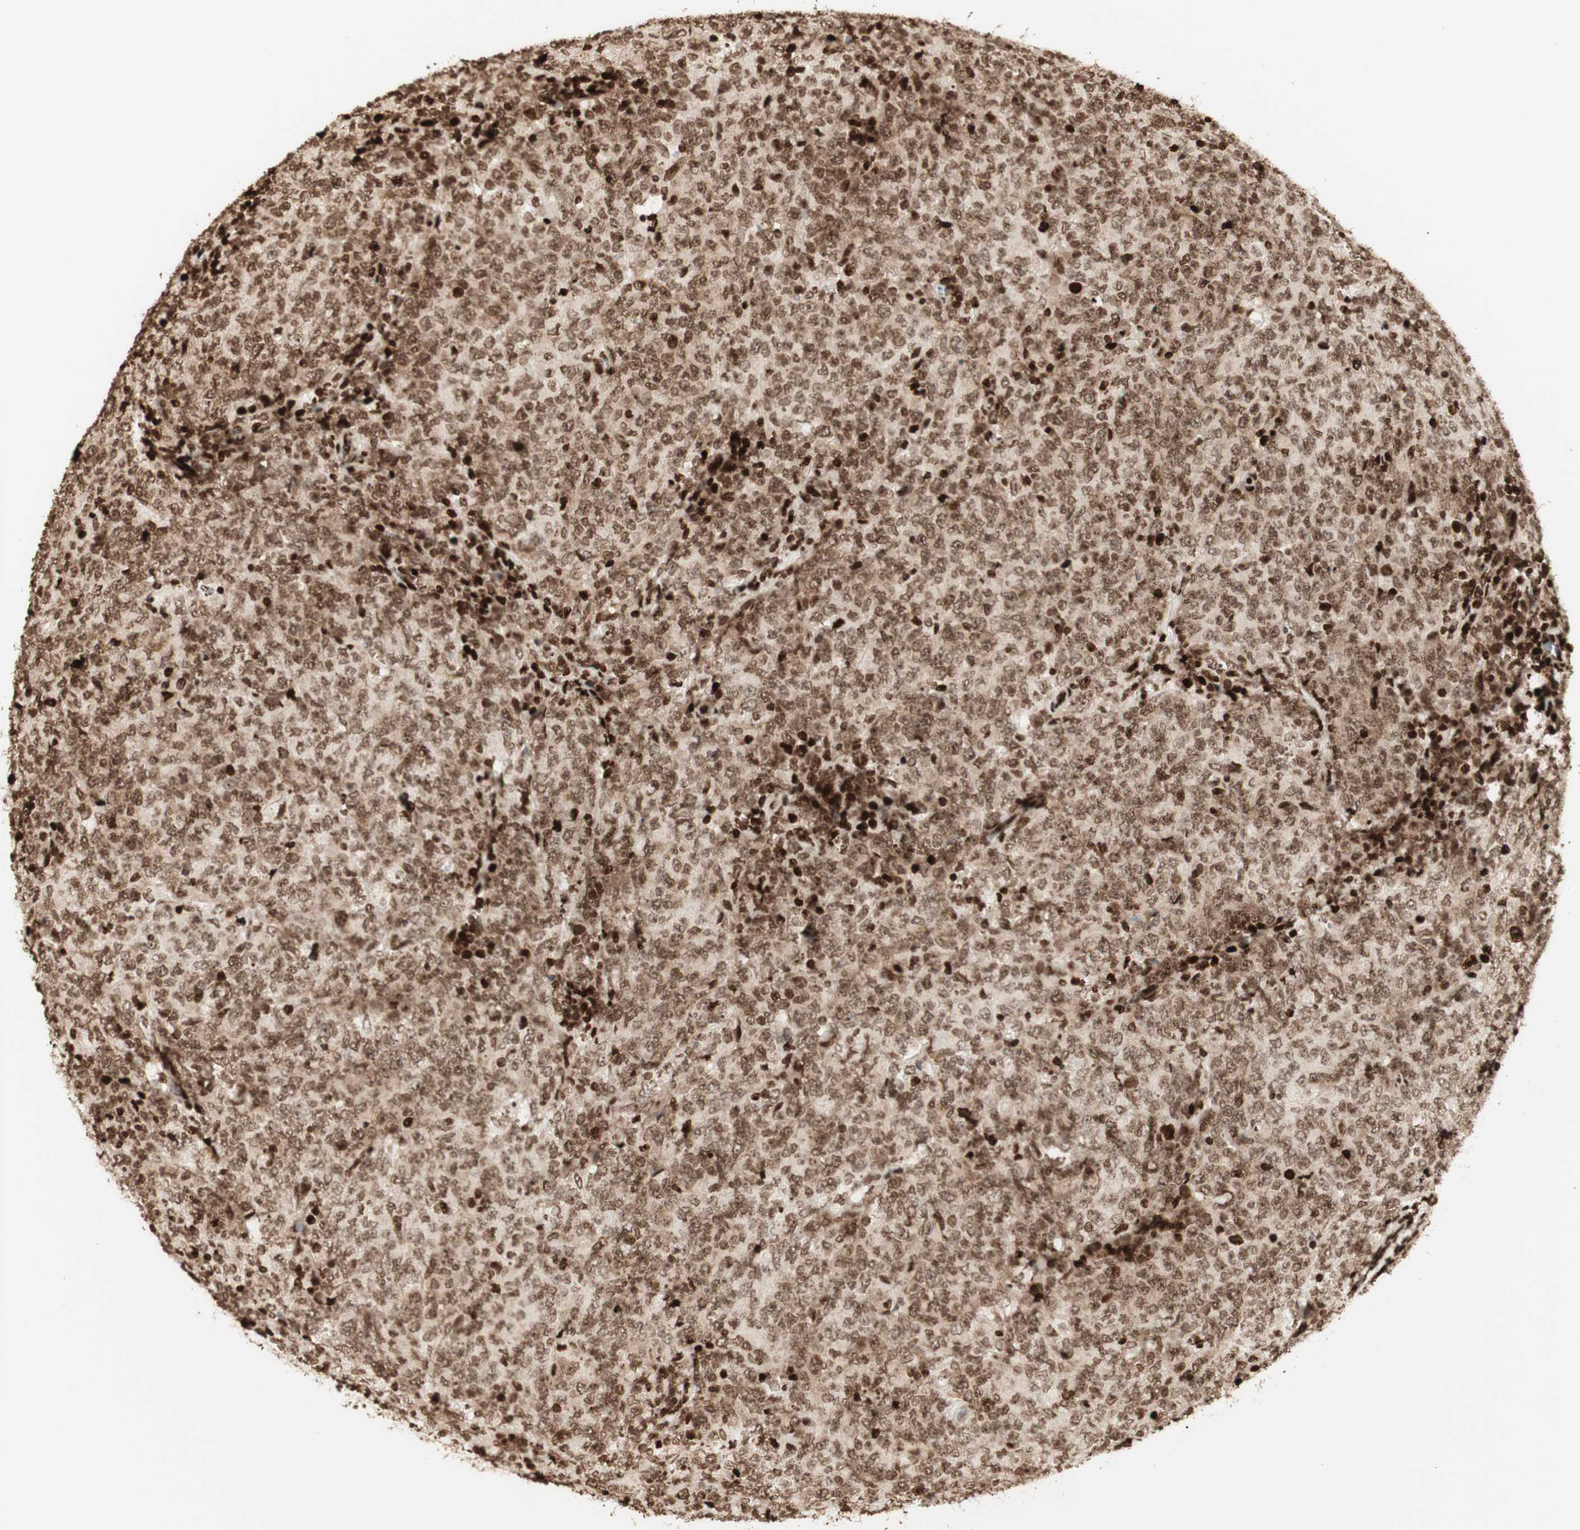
{"staining": {"intensity": "moderate", "quantity": ">75%", "location": "nuclear"}, "tissue": "lymphoma", "cell_type": "Tumor cells", "image_type": "cancer", "snomed": [{"axis": "morphology", "description": "Malignant lymphoma, non-Hodgkin's type, High grade"}, {"axis": "topography", "description": "Tonsil"}], "caption": "Immunohistochemistry of lymphoma demonstrates medium levels of moderate nuclear positivity in about >75% of tumor cells.", "gene": "NCAPD2", "patient": {"sex": "female", "age": 36}}